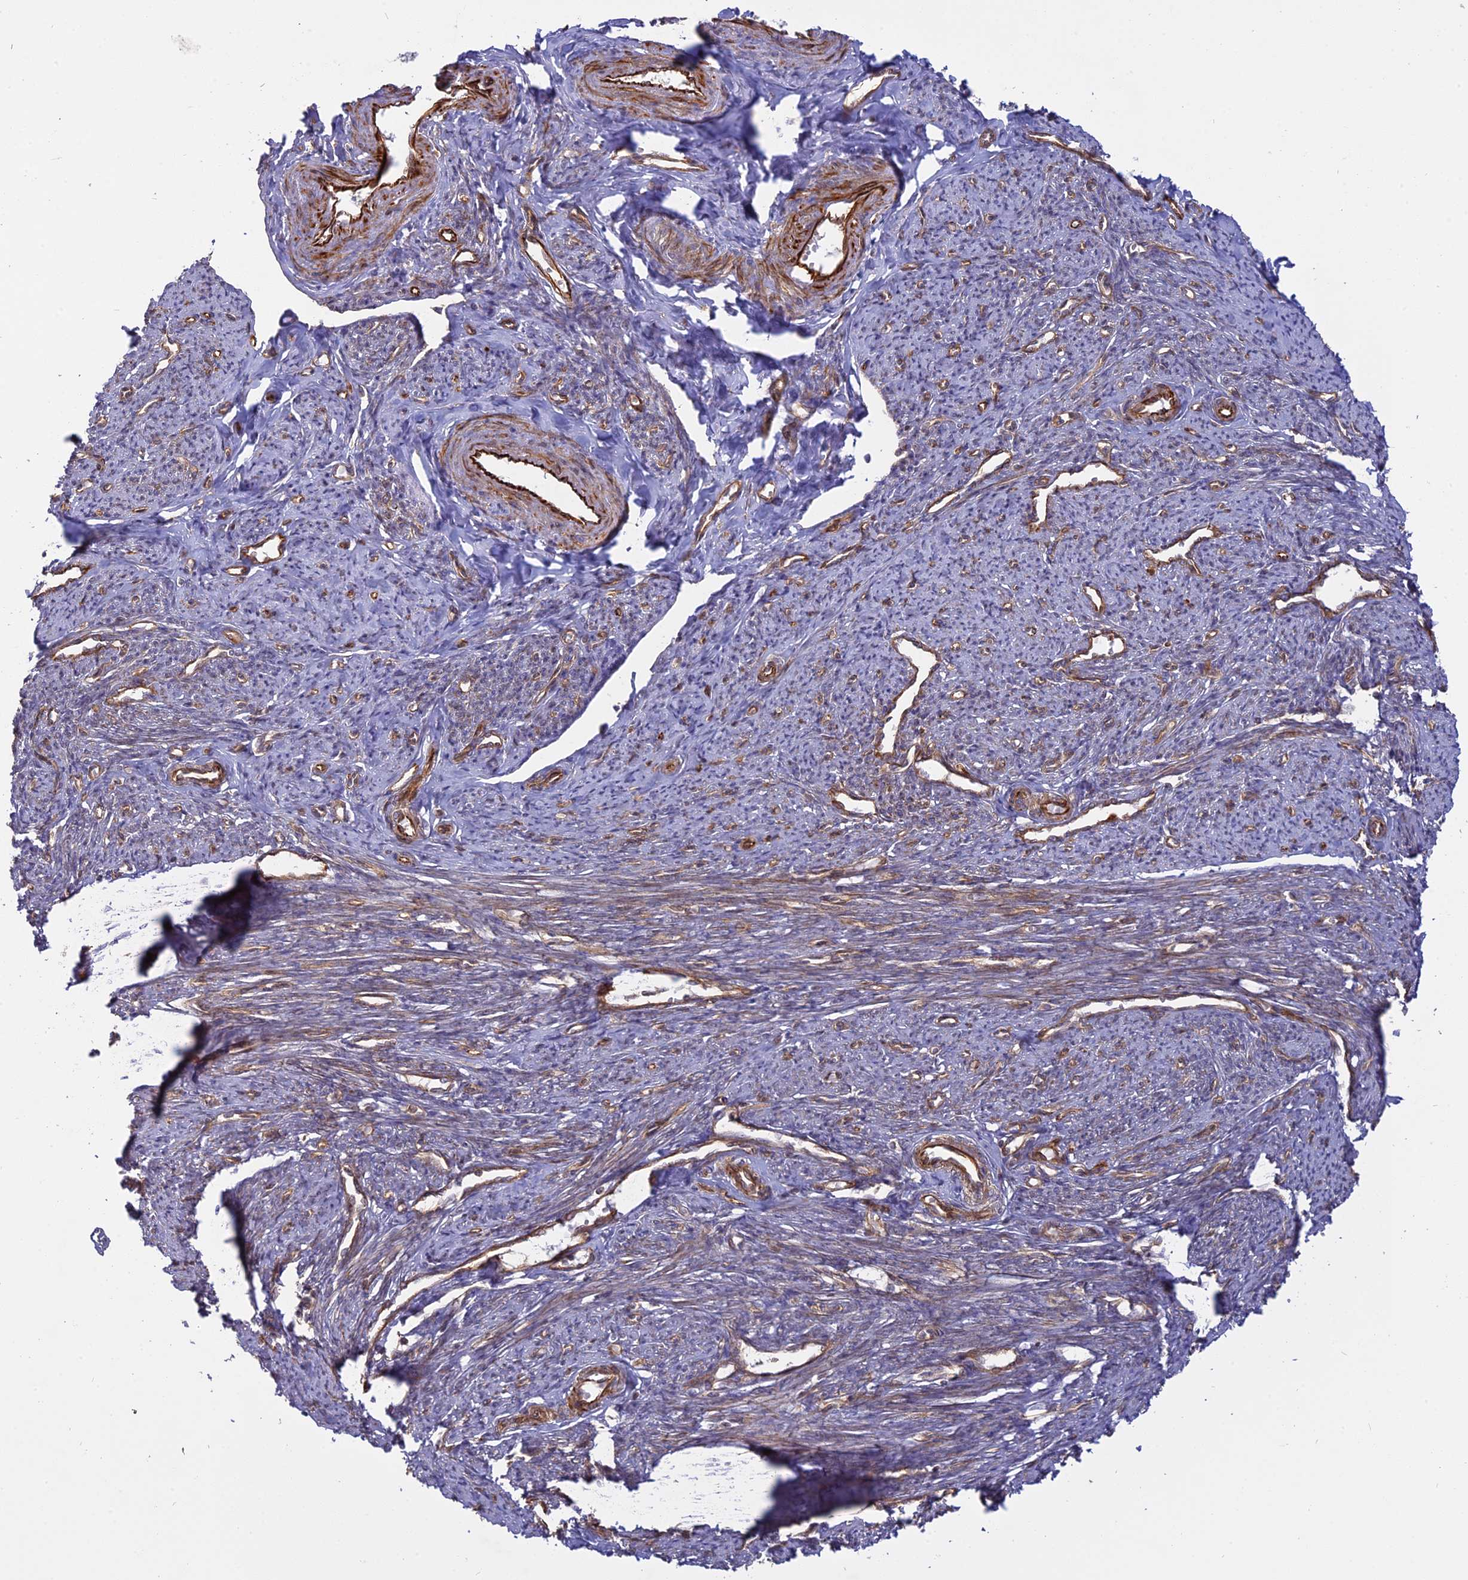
{"staining": {"intensity": "strong", "quantity": ">75%", "location": "cytoplasmic/membranous"}, "tissue": "smooth muscle", "cell_type": "Smooth muscle cells", "image_type": "normal", "snomed": [{"axis": "morphology", "description": "Normal tissue, NOS"}, {"axis": "topography", "description": "Smooth muscle"}, {"axis": "topography", "description": "Uterus"}], "caption": "Smooth muscle stained with a brown dye exhibits strong cytoplasmic/membranous positive positivity in about >75% of smooth muscle cells.", "gene": "PHLDB3", "patient": {"sex": "female", "age": 59}}